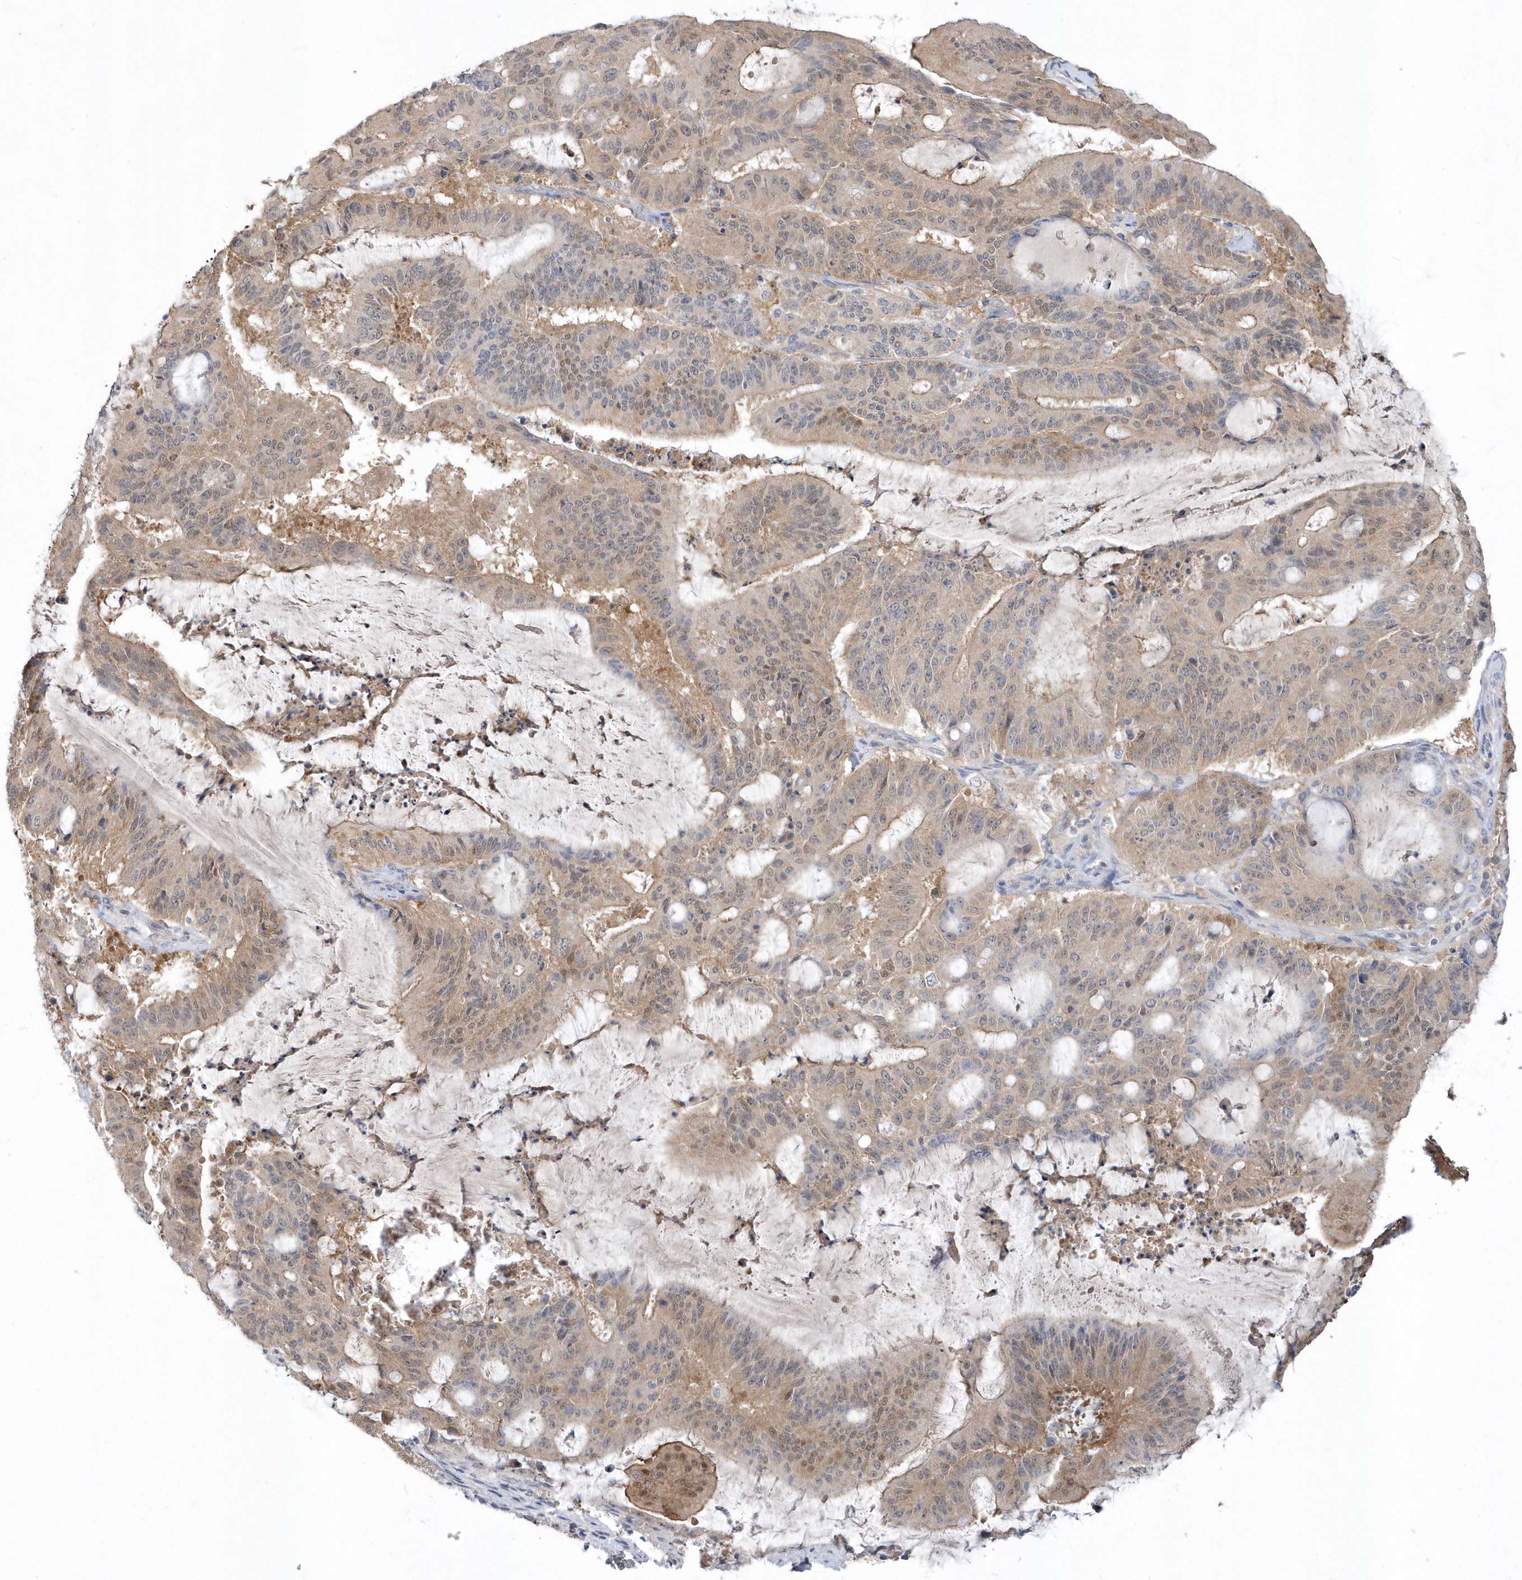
{"staining": {"intensity": "weak", "quantity": ">75%", "location": "cytoplasmic/membranous,nuclear"}, "tissue": "liver cancer", "cell_type": "Tumor cells", "image_type": "cancer", "snomed": [{"axis": "morphology", "description": "Normal tissue, NOS"}, {"axis": "morphology", "description": "Cholangiocarcinoma"}, {"axis": "topography", "description": "Liver"}, {"axis": "topography", "description": "Peripheral nerve tissue"}], "caption": "Brown immunohistochemical staining in cholangiocarcinoma (liver) displays weak cytoplasmic/membranous and nuclear expression in approximately >75% of tumor cells.", "gene": "AKR7A2", "patient": {"sex": "female", "age": 73}}